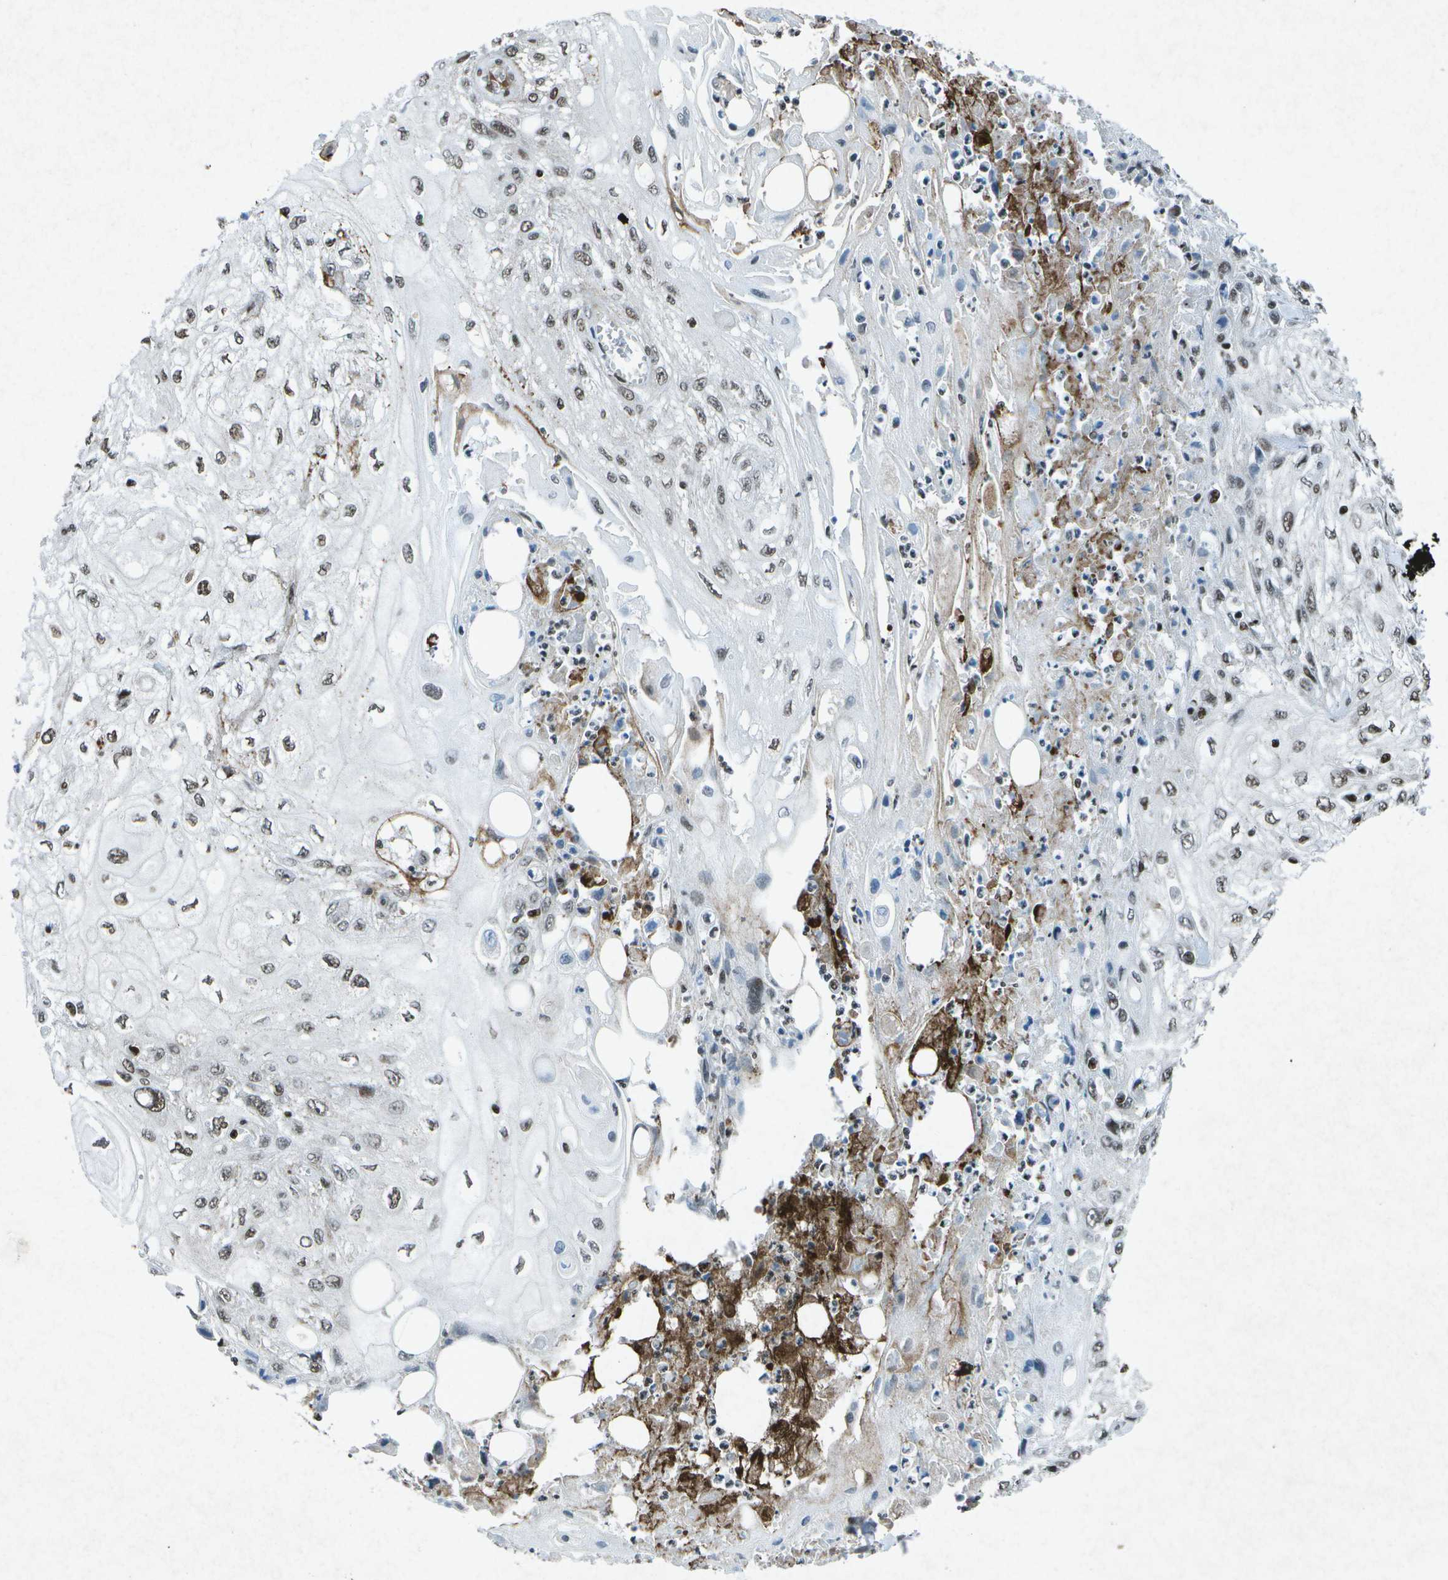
{"staining": {"intensity": "moderate", "quantity": ">75%", "location": "nuclear"}, "tissue": "skin cancer", "cell_type": "Tumor cells", "image_type": "cancer", "snomed": [{"axis": "morphology", "description": "Squamous cell carcinoma, NOS"}, {"axis": "topography", "description": "Skin"}], "caption": "Tumor cells demonstrate medium levels of moderate nuclear expression in approximately >75% of cells in human squamous cell carcinoma (skin).", "gene": "MTA2", "patient": {"sex": "male", "age": 75}}